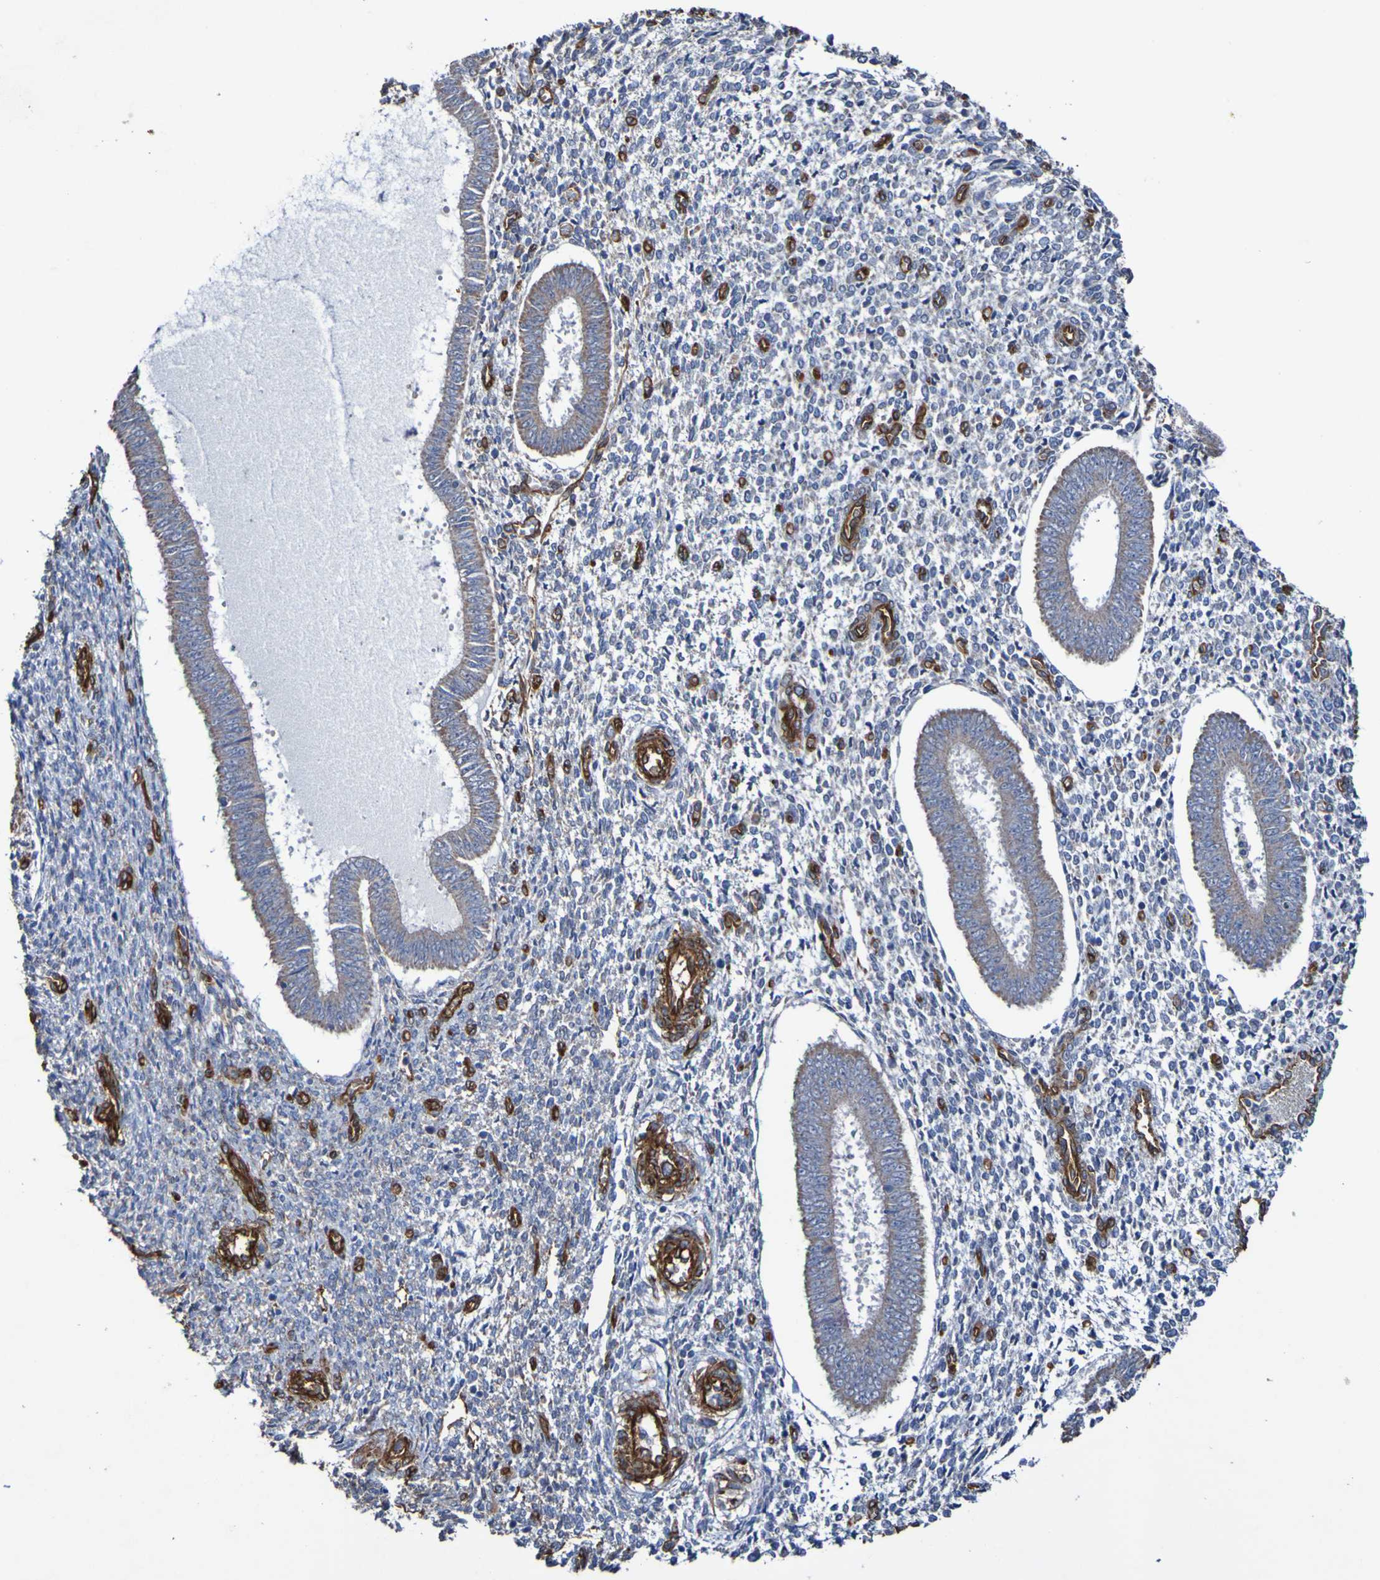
{"staining": {"intensity": "negative", "quantity": "none", "location": "none"}, "tissue": "endometrium", "cell_type": "Cells in endometrial stroma", "image_type": "normal", "snomed": [{"axis": "morphology", "description": "Normal tissue, NOS"}, {"axis": "topography", "description": "Endometrium"}], "caption": "DAB (3,3'-diaminobenzidine) immunohistochemical staining of benign endometrium demonstrates no significant expression in cells in endometrial stroma.", "gene": "ELMOD3", "patient": {"sex": "female", "age": 35}}